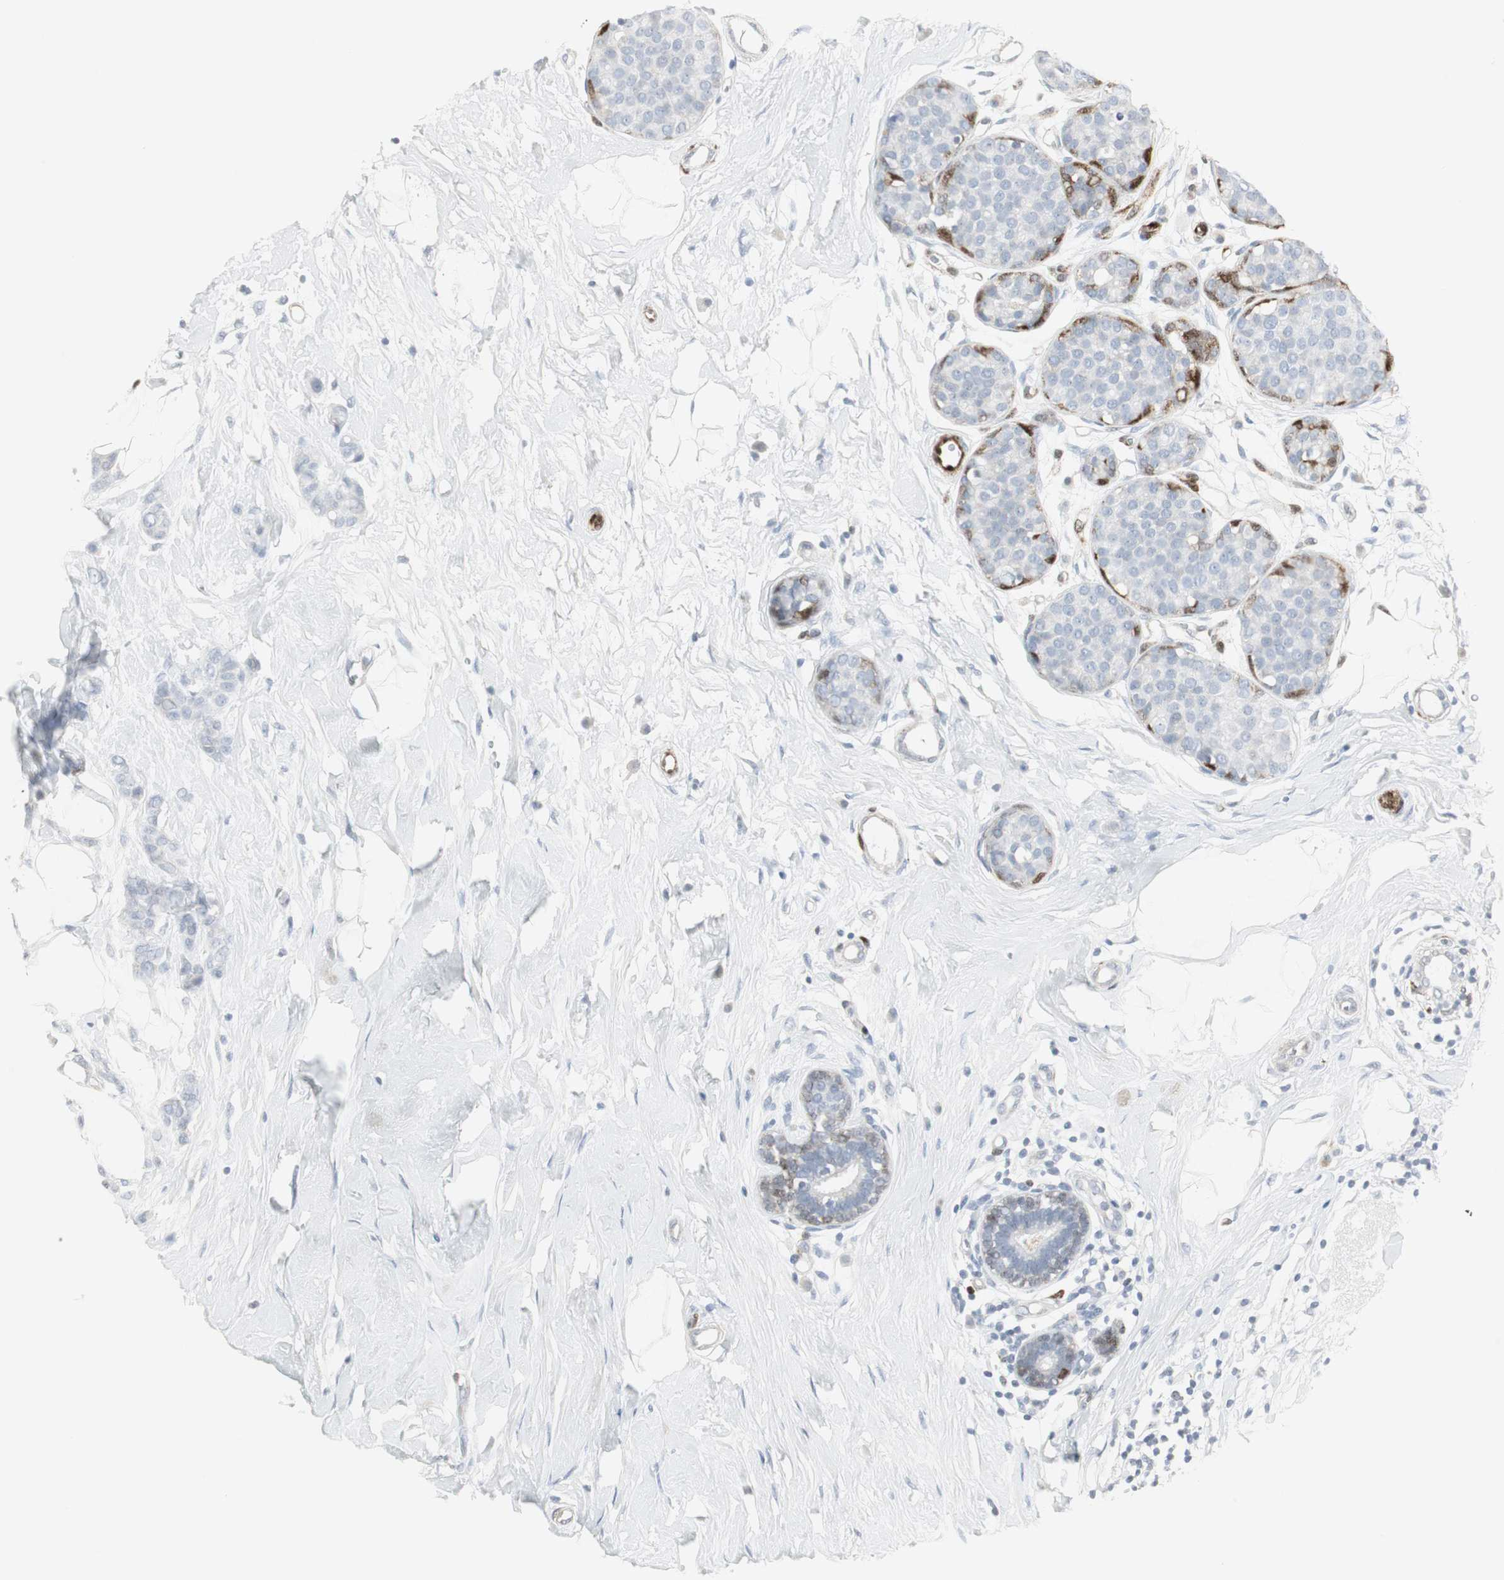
{"staining": {"intensity": "negative", "quantity": "none", "location": "none"}, "tissue": "breast cancer", "cell_type": "Tumor cells", "image_type": "cancer", "snomed": [{"axis": "morphology", "description": "Lobular carcinoma, in situ"}, {"axis": "morphology", "description": "Lobular carcinoma"}, {"axis": "topography", "description": "Breast"}], "caption": "DAB immunohistochemical staining of breast cancer shows no significant staining in tumor cells.", "gene": "PPP1R14A", "patient": {"sex": "female", "age": 41}}